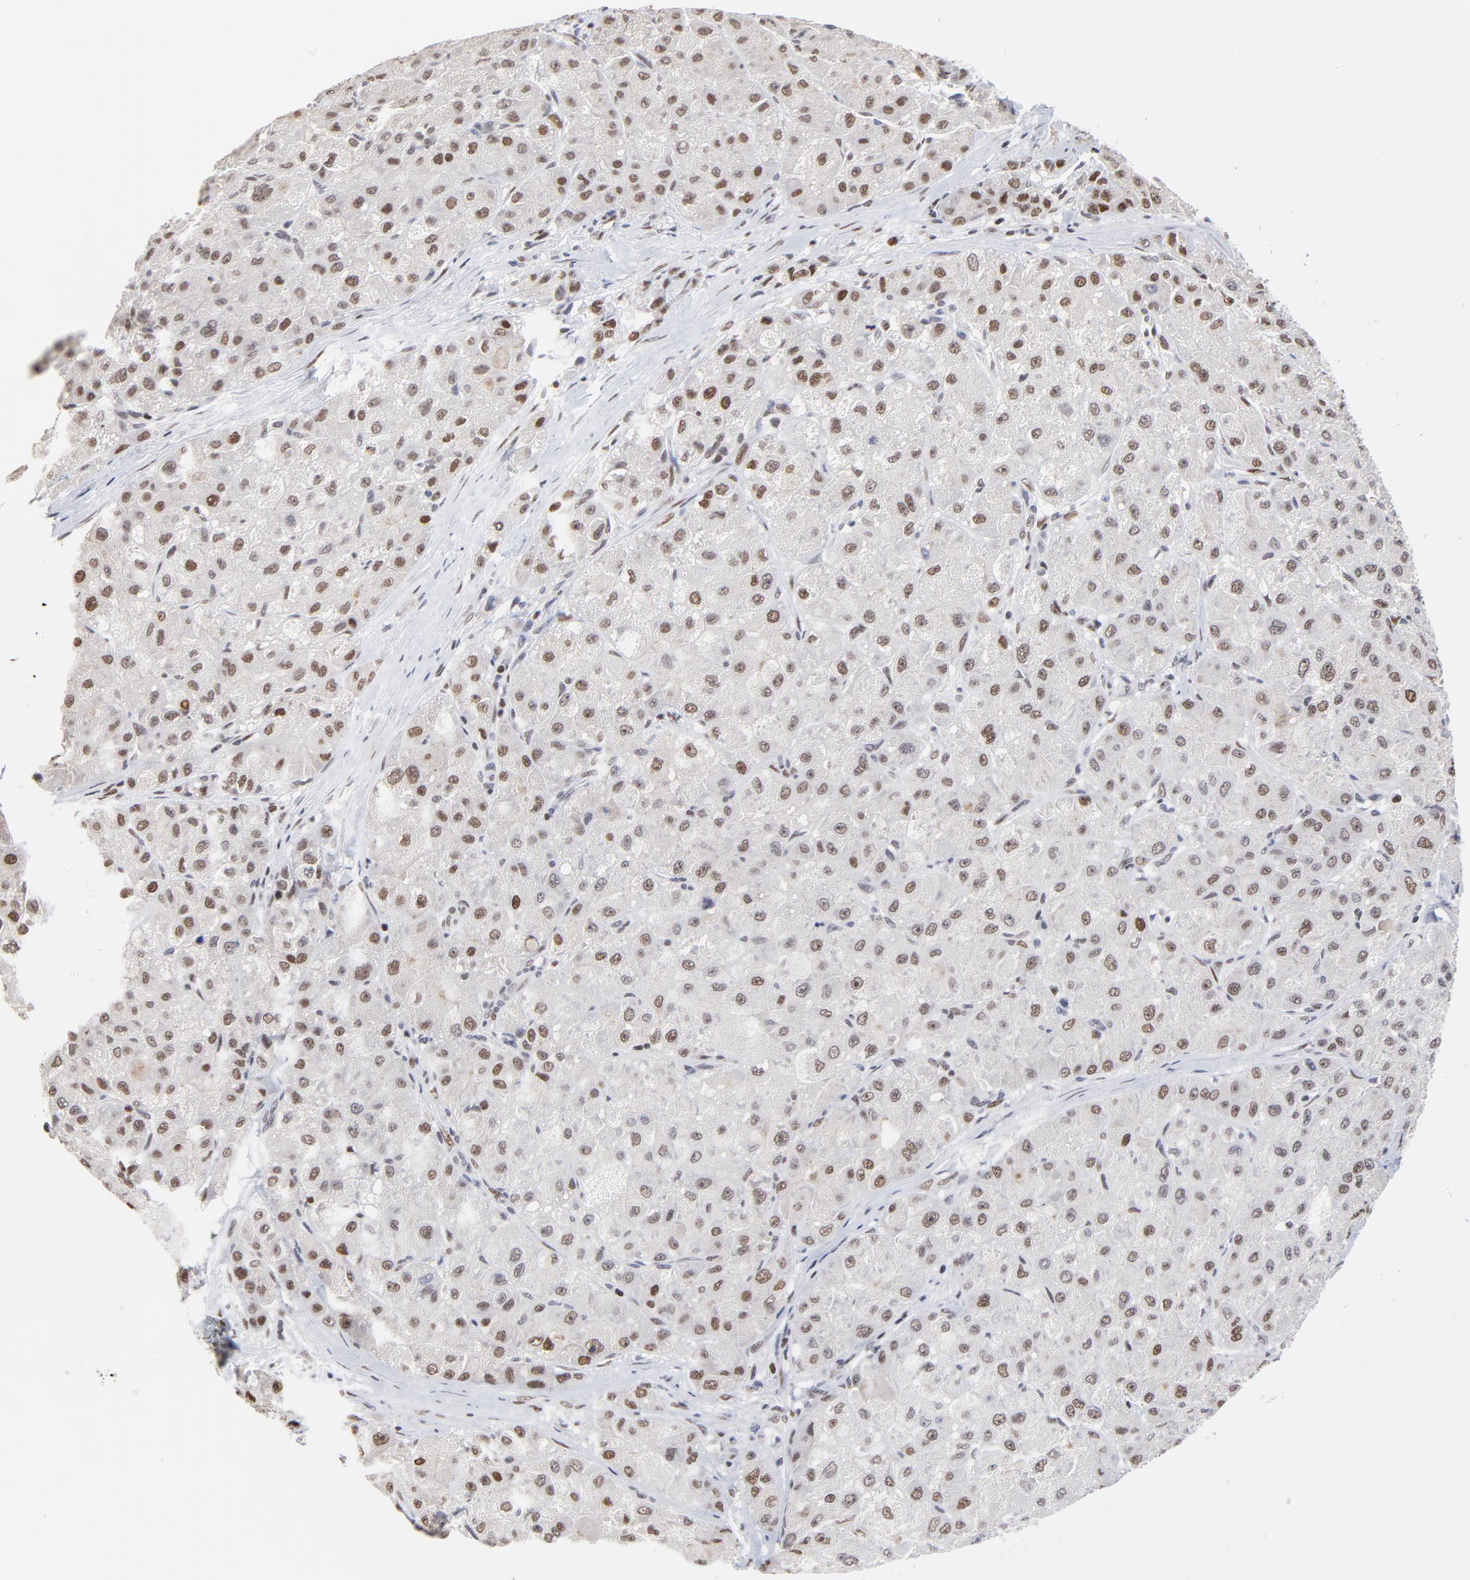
{"staining": {"intensity": "moderate", "quantity": "25%-75%", "location": "nuclear"}, "tissue": "liver cancer", "cell_type": "Tumor cells", "image_type": "cancer", "snomed": [{"axis": "morphology", "description": "Carcinoma, Hepatocellular, NOS"}, {"axis": "topography", "description": "Liver"}], "caption": "Brown immunohistochemical staining in liver cancer exhibits moderate nuclear staining in about 25%-75% of tumor cells.", "gene": "OGFOD1", "patient": {"sex": "male", "age": 80}}